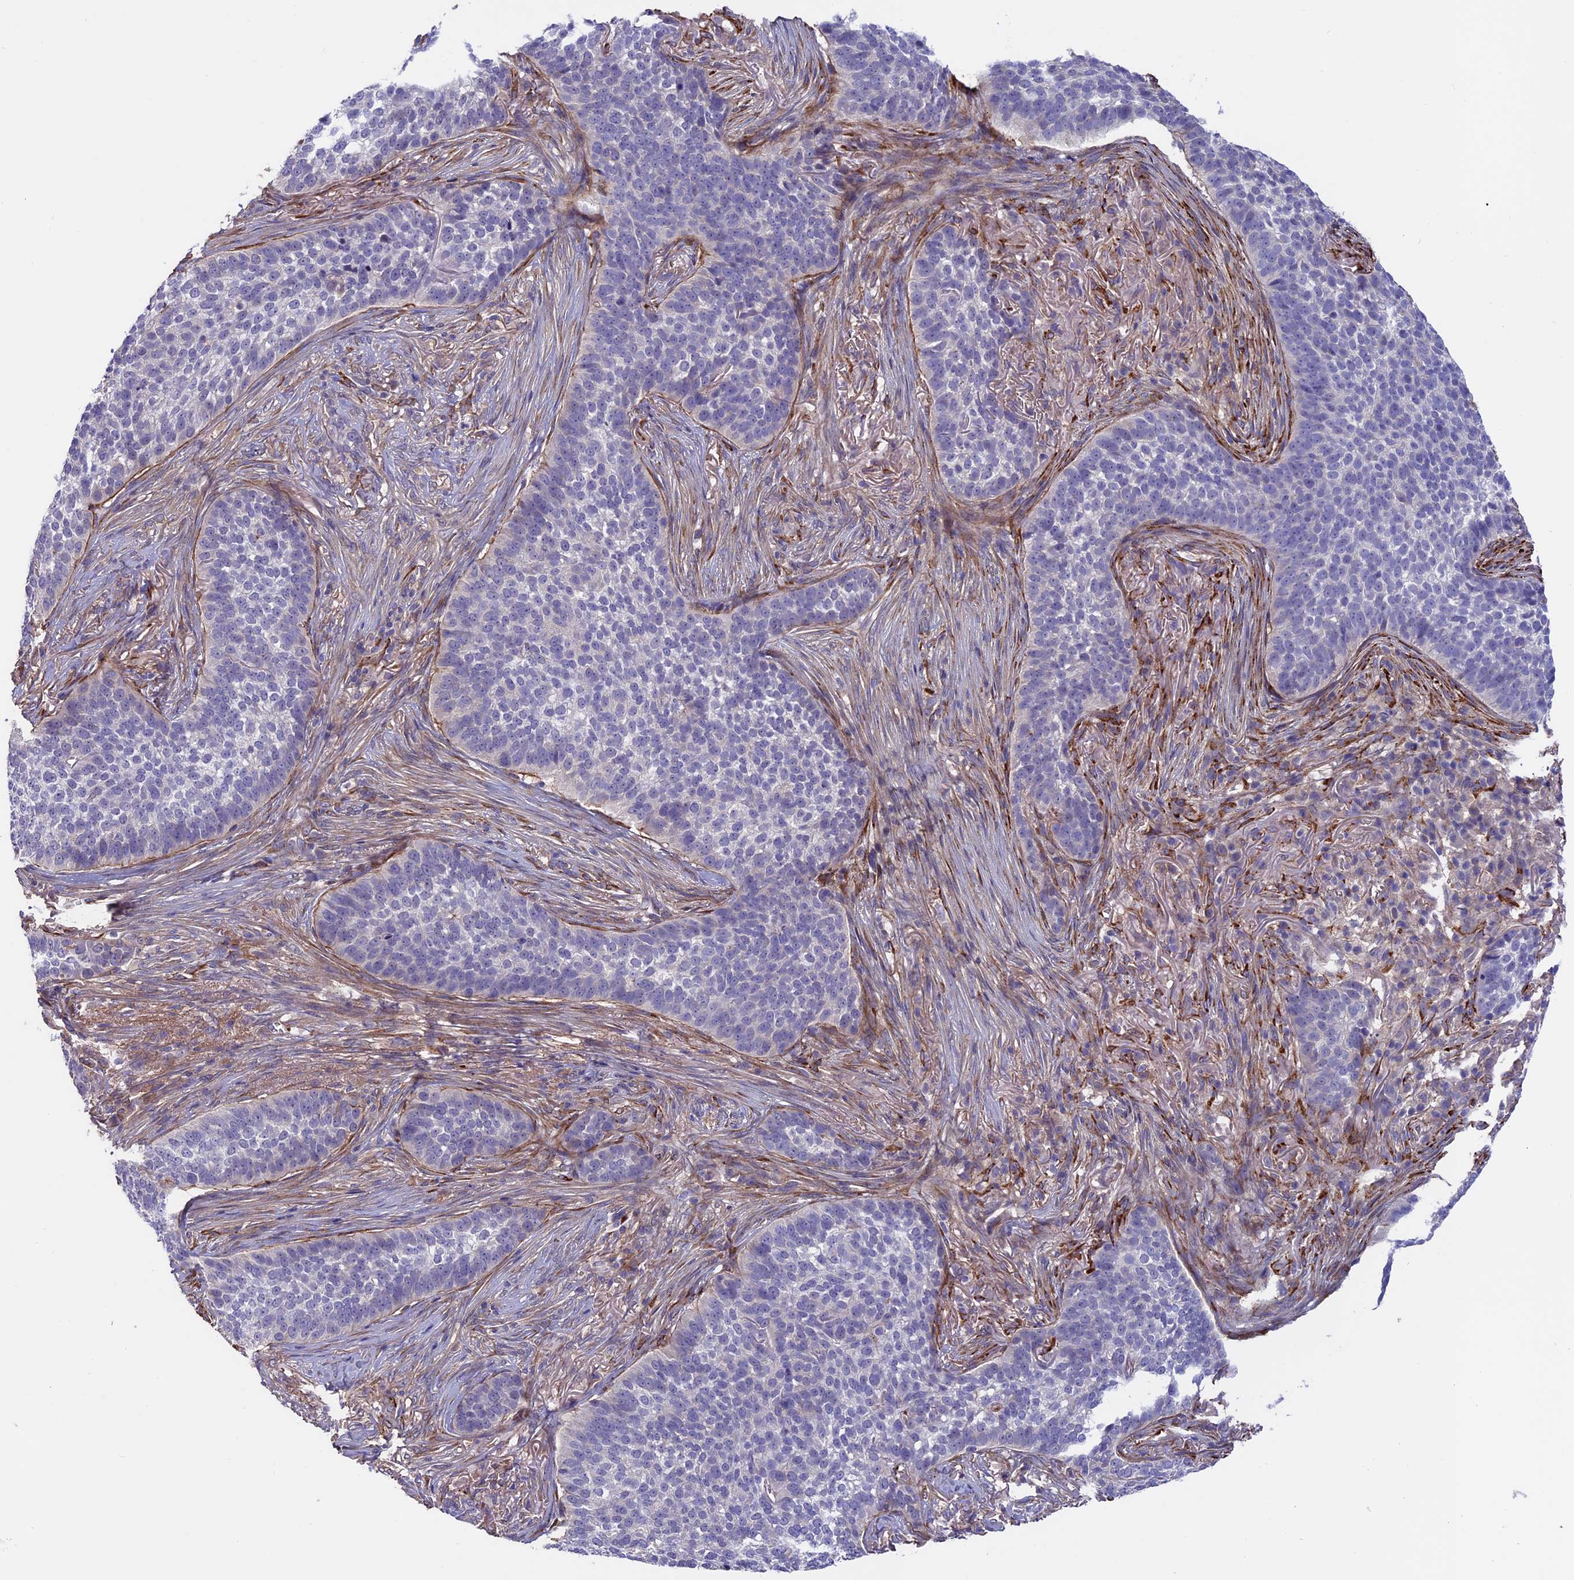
{"staining": {"intensity": "negative", "quantity": "none", "location": "none"}, "tissue": "skin cancer", "cell_type": "Tumor cells", "image_type": "cancer", "snomed": [{"axis": "morphology", "description": "Basal cell carcinoma"}, {"axis": "topography", "description": "Skin"}], "caption": "This is an immunohistochemistry histopathology image of human skin cancer. There is no staining in tumor cells.", "gene": "COL4A3", "patient": {"sex": "male", "age": 85}}